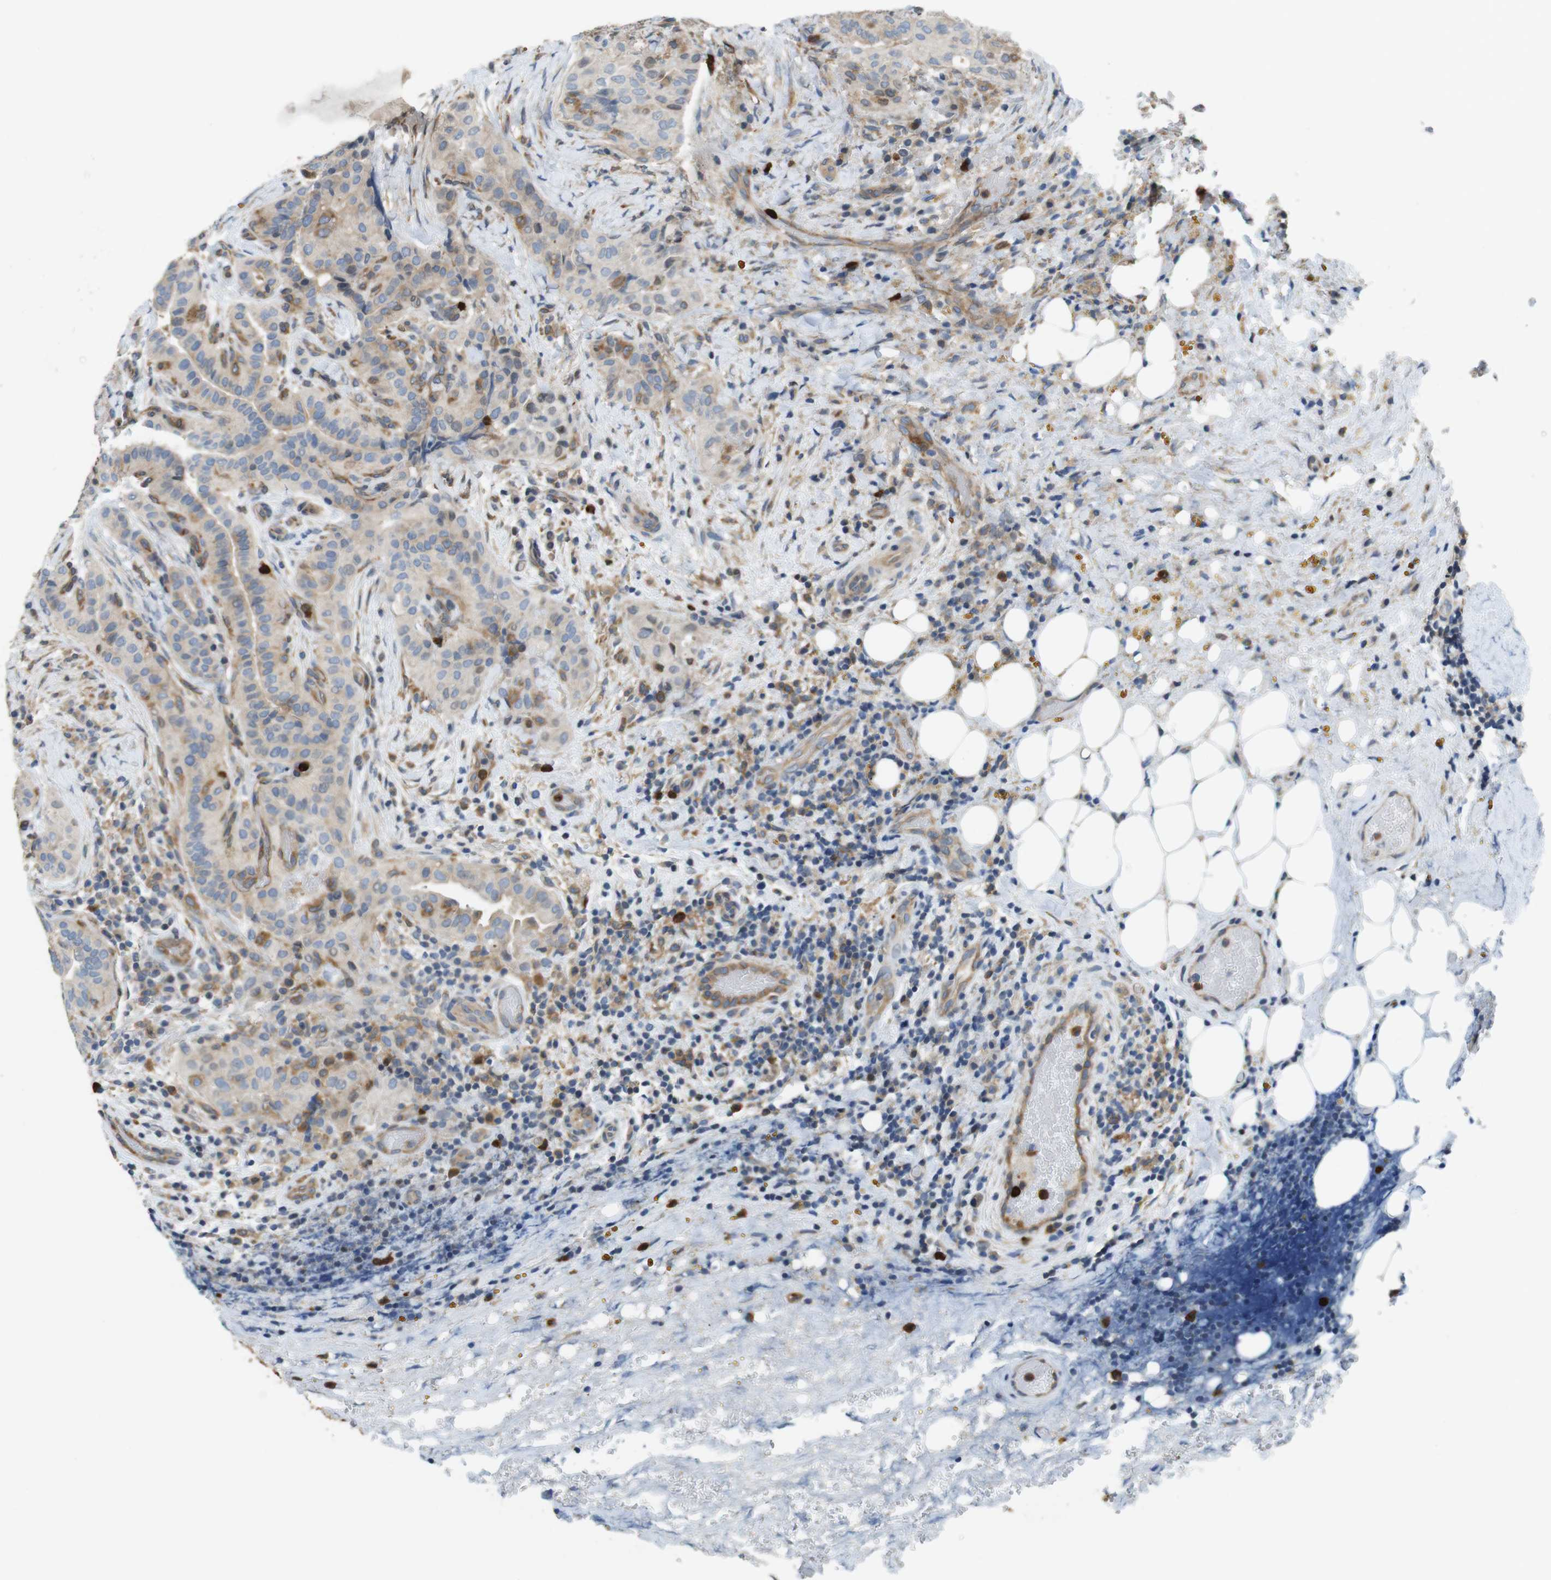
{"staining": {"intensity": "weak", "quantity": ">75%", "location": "cytoplasmic/membranous"}, "tissue": "thyroid cancer", "cell_type": "Tumor cells", "image_type": "cancer", "snomed": [{"axis": "morphology", "description": "Papillary adenocarcinoma, NOS"}, {"axis": "topography", "description": "Thyroid gland"}], "caption": "Protein staining by IHC displays weak cytoplasmic/membranous staining in about >75% of tumor cells in thyroid cancer (papillary adenocarcinoma).", "gene": "PCDH10", "patient": {"sex": "male", "age": 77}}